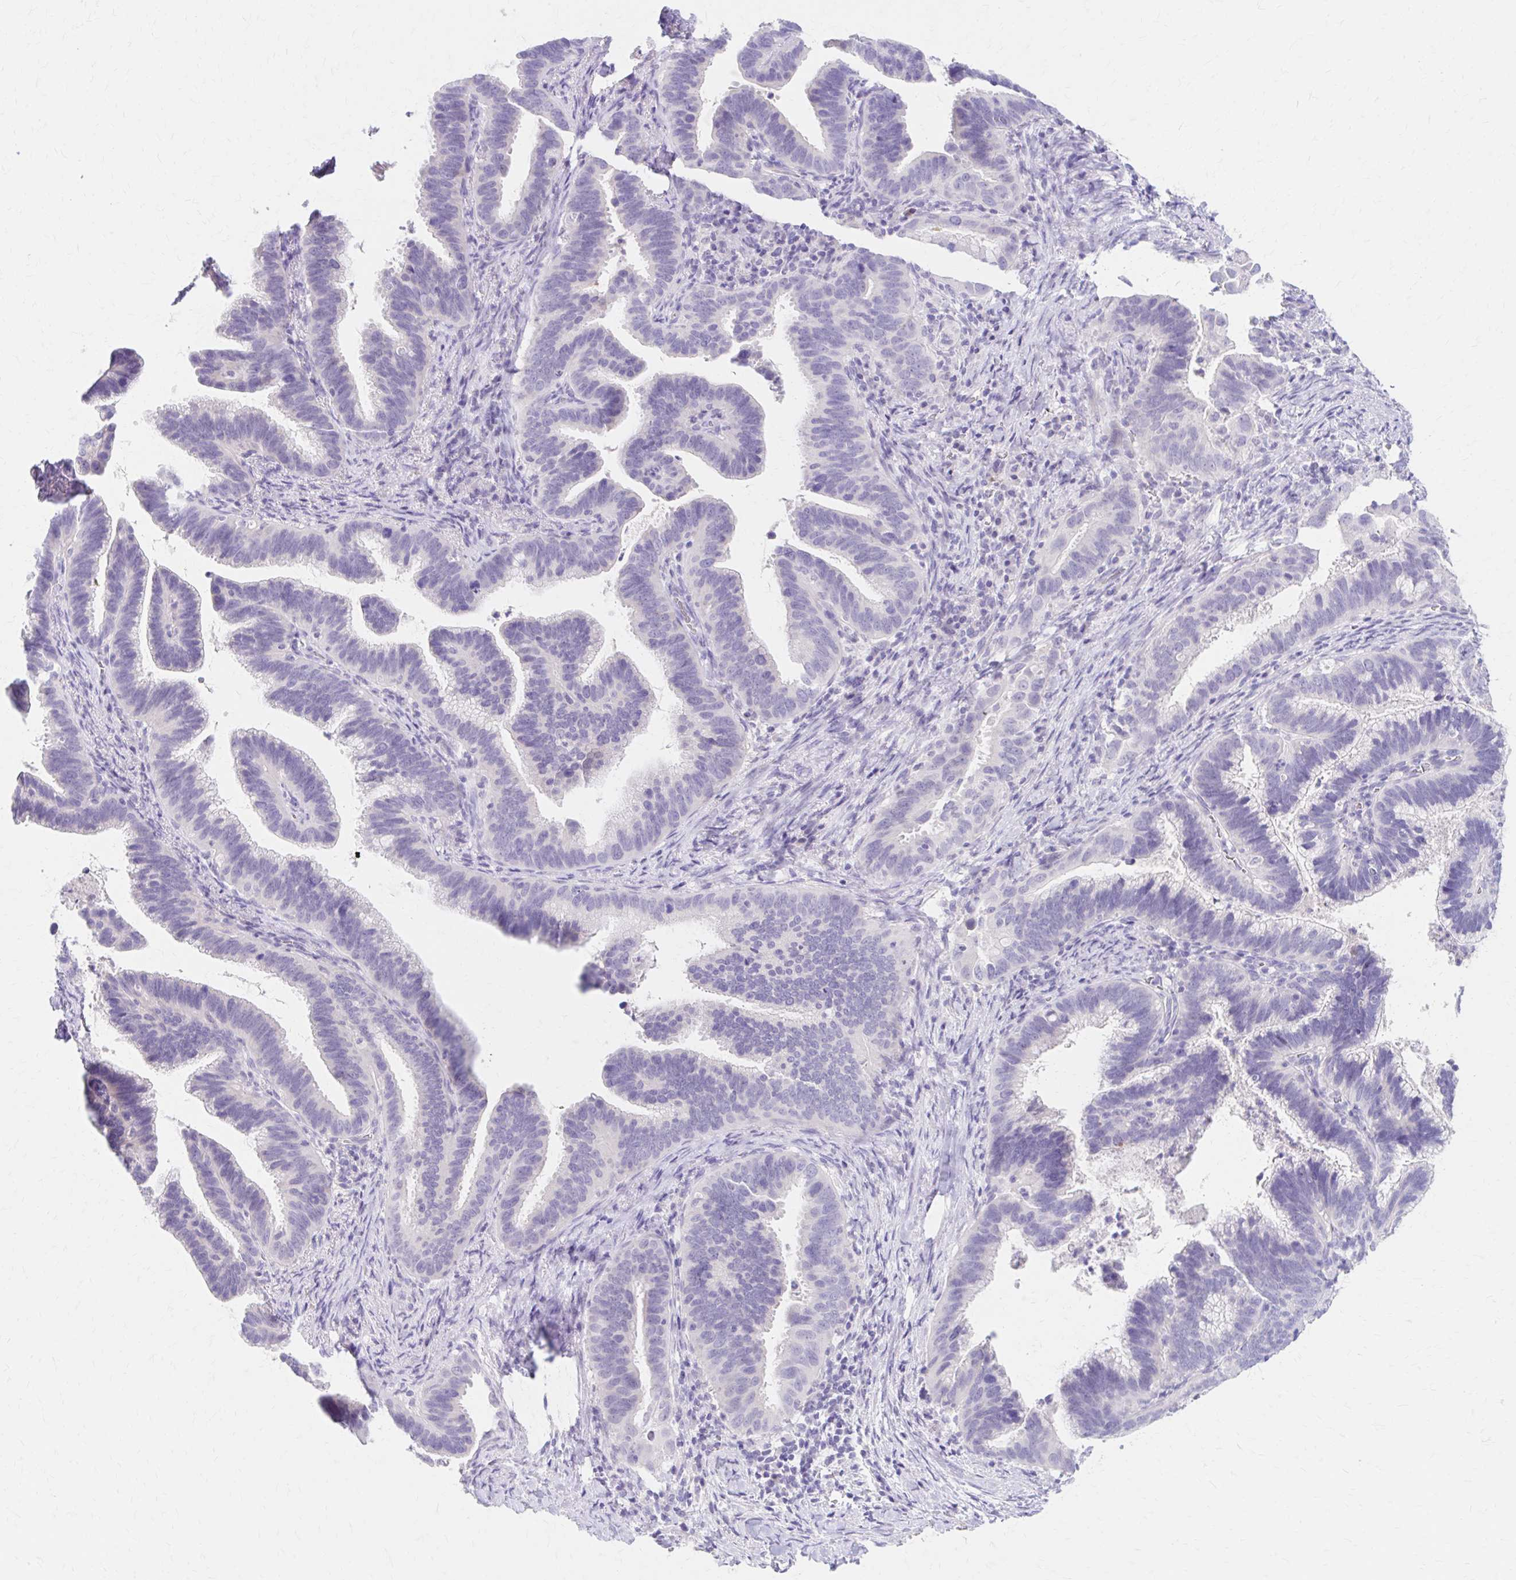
{"staining": {"intensity": "negative", "quantity": "none", "location": "none"}, "tissue": "cervical cancer", "cell_type": "Tumor cells", "image_type": "cancer", "snomed": [{"axis": "morphology", "description": "Adenocarcinoma, NOS"}, {"axis": "topography", "description": "Cervix"}], "caption": "Human cervical adenocarcinoma stained for a protein using IHC exhibits no expression in tumor cells.", "gene": "AZGP1", "patient": {"sex": "female", "age": 61}}